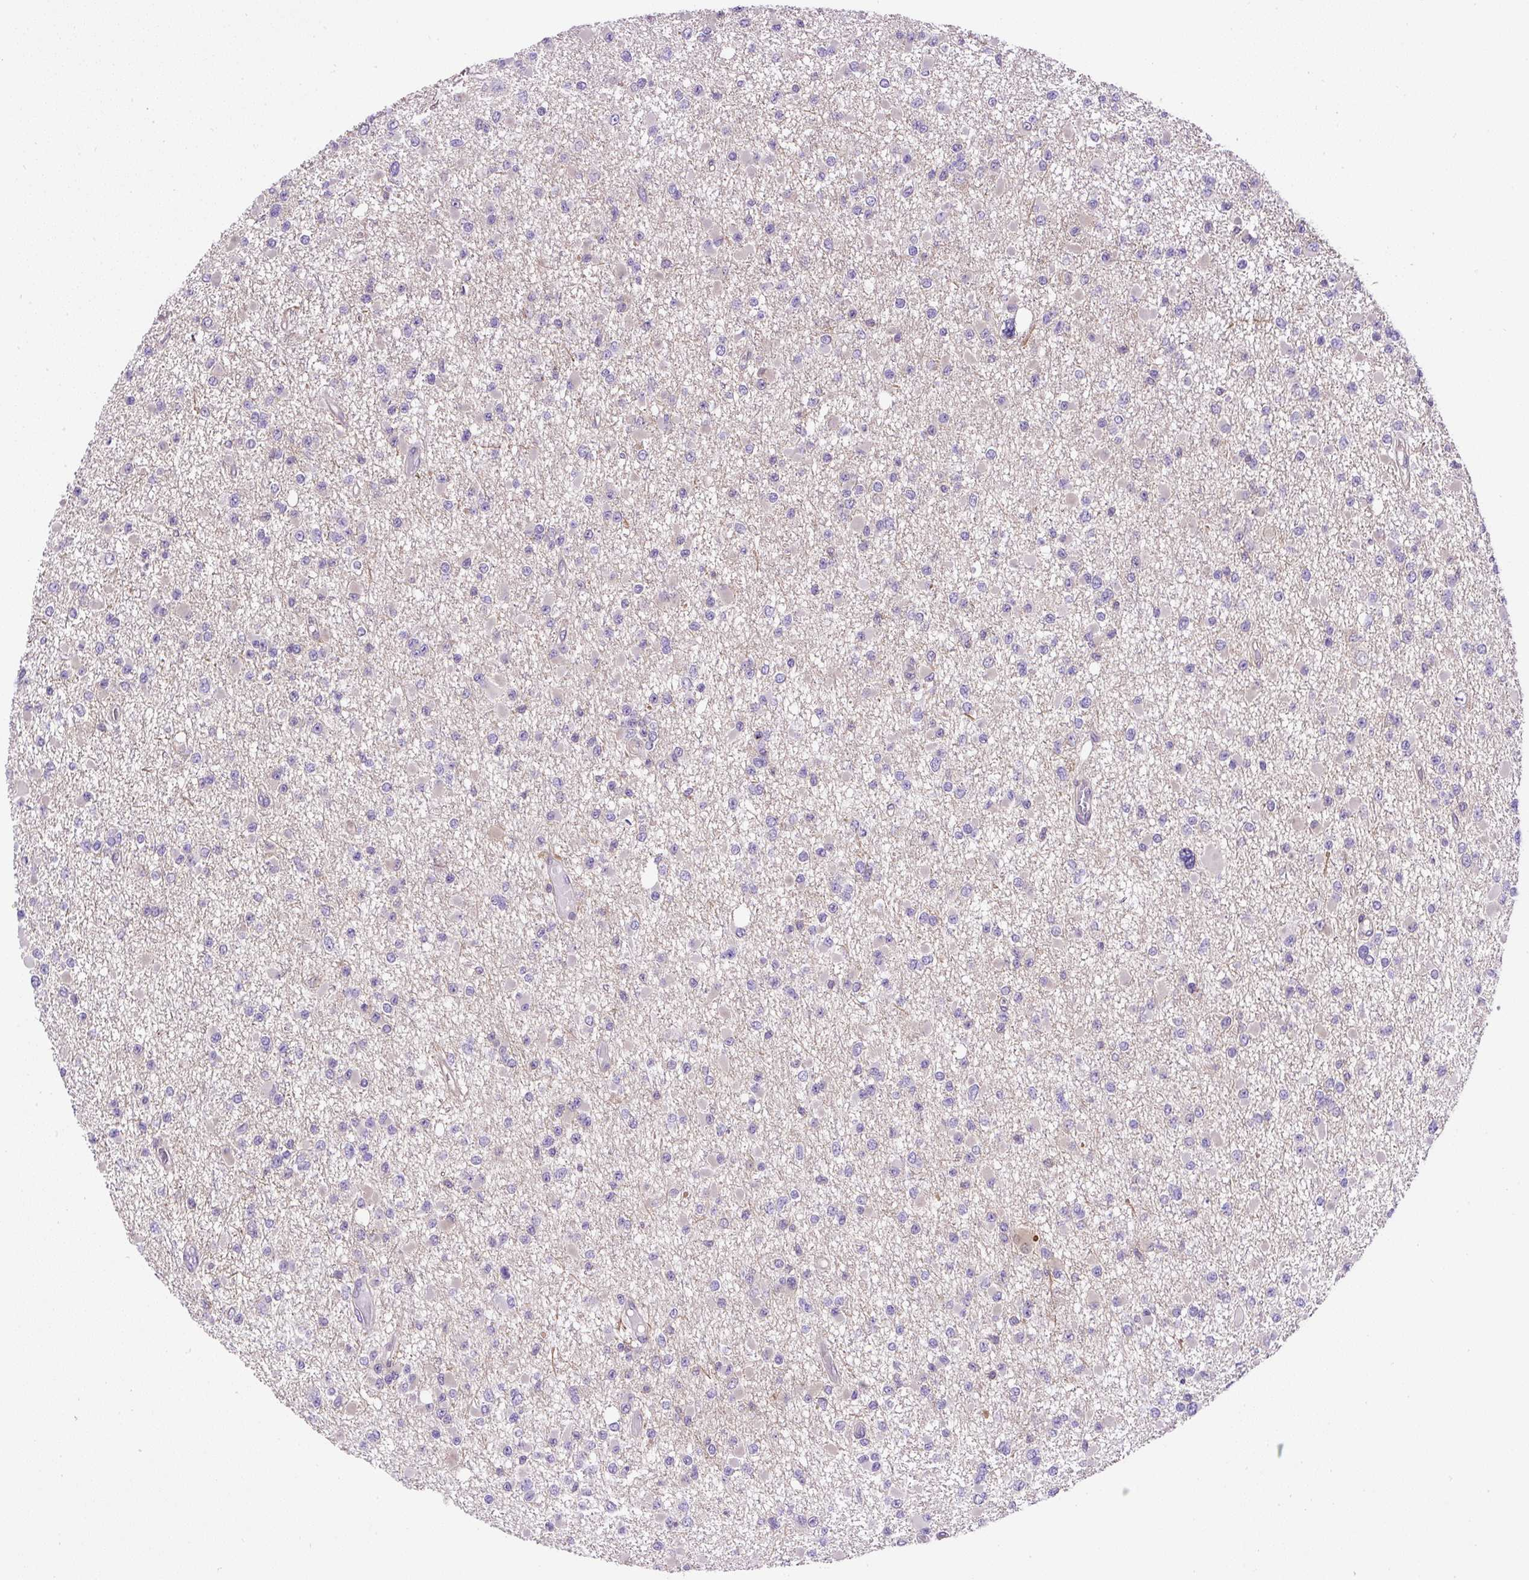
{"staining": {"intensity": "negative", "quantity": "none", "location": "none"}, "tissue": "glioma", "cell_type": "Tumor cells", "image_type": "cancer", "snomed": [{"axis": "morphology", "description": "Glioma, malignant, Low grade"}, {"axis": "topography", "description": "Brain"}], "caption": "IHC histopathology image of neoplastic tissue: glioma stained with DAB shows no significant protein expression in tumor cells. Brightfield microscopy of immunohistochemistry (IHC) stained with DAB (brown) and hematoxylin (blue), captured at high magnification.", "gene": "CCDC28A", "patient": {"sex": "female", "age": 22}}